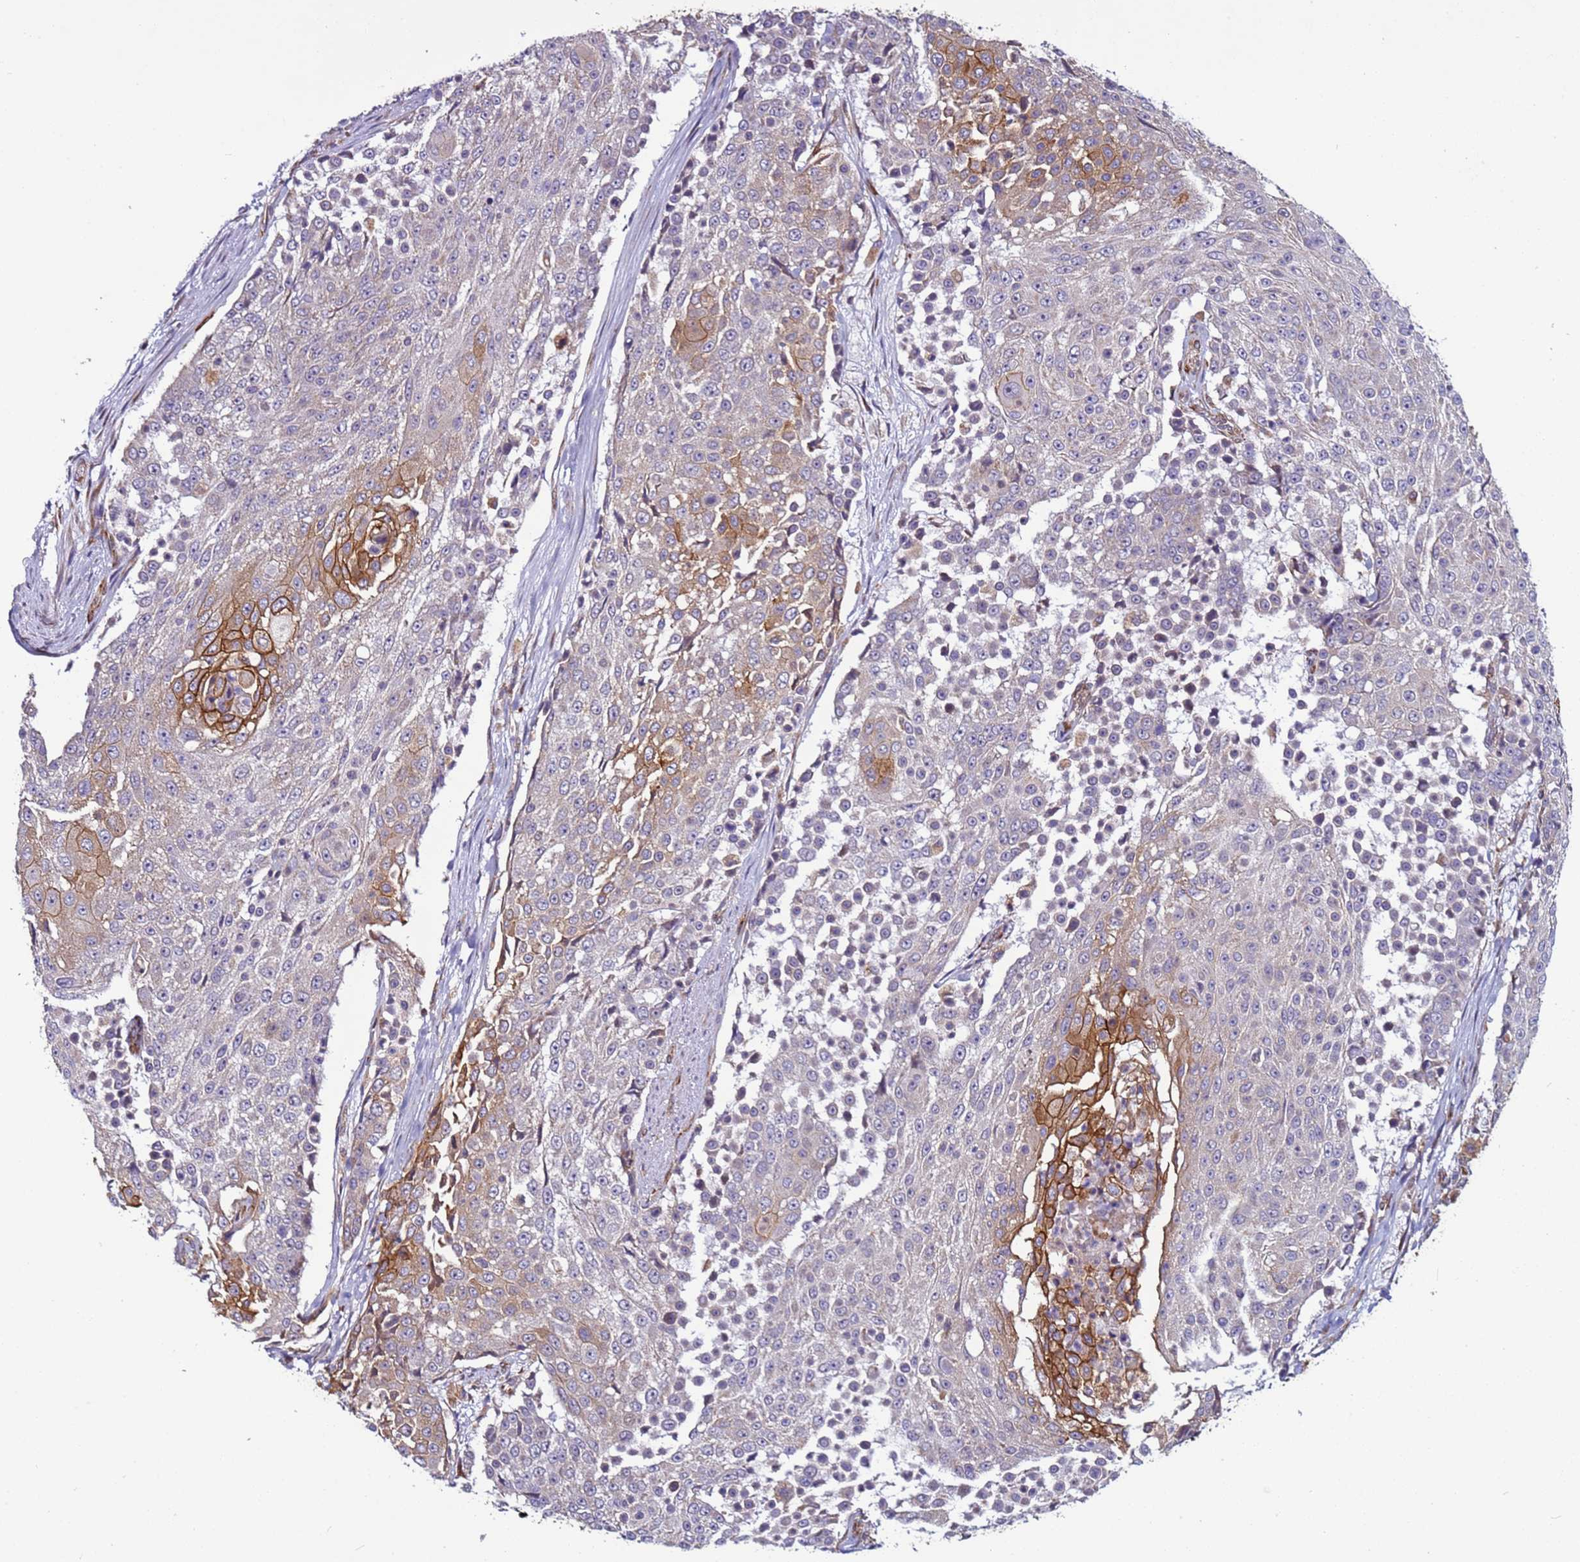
{"staining": {"intensity": "moderate", "quantity": "<25%", "location": "cytoplasmic/membranous"}, "tissue": "urothelial cancer", "cell_type": "Tumor cells", "image_type": "cancer", "snomed": [{"axis": "morphology", "description": "Urothelial carcinoma, High grade"}, {"axis": "topography", "description": "Urinary bladder"}], "caption": "The photomicrograph shows staining of urothelial cancer, revealing moderate cytoplasmic/membranous protein positivity (brown color) within tumor cells.", "gene": "MCRIP1", "patient": {"sex": "female", "age": 63}}